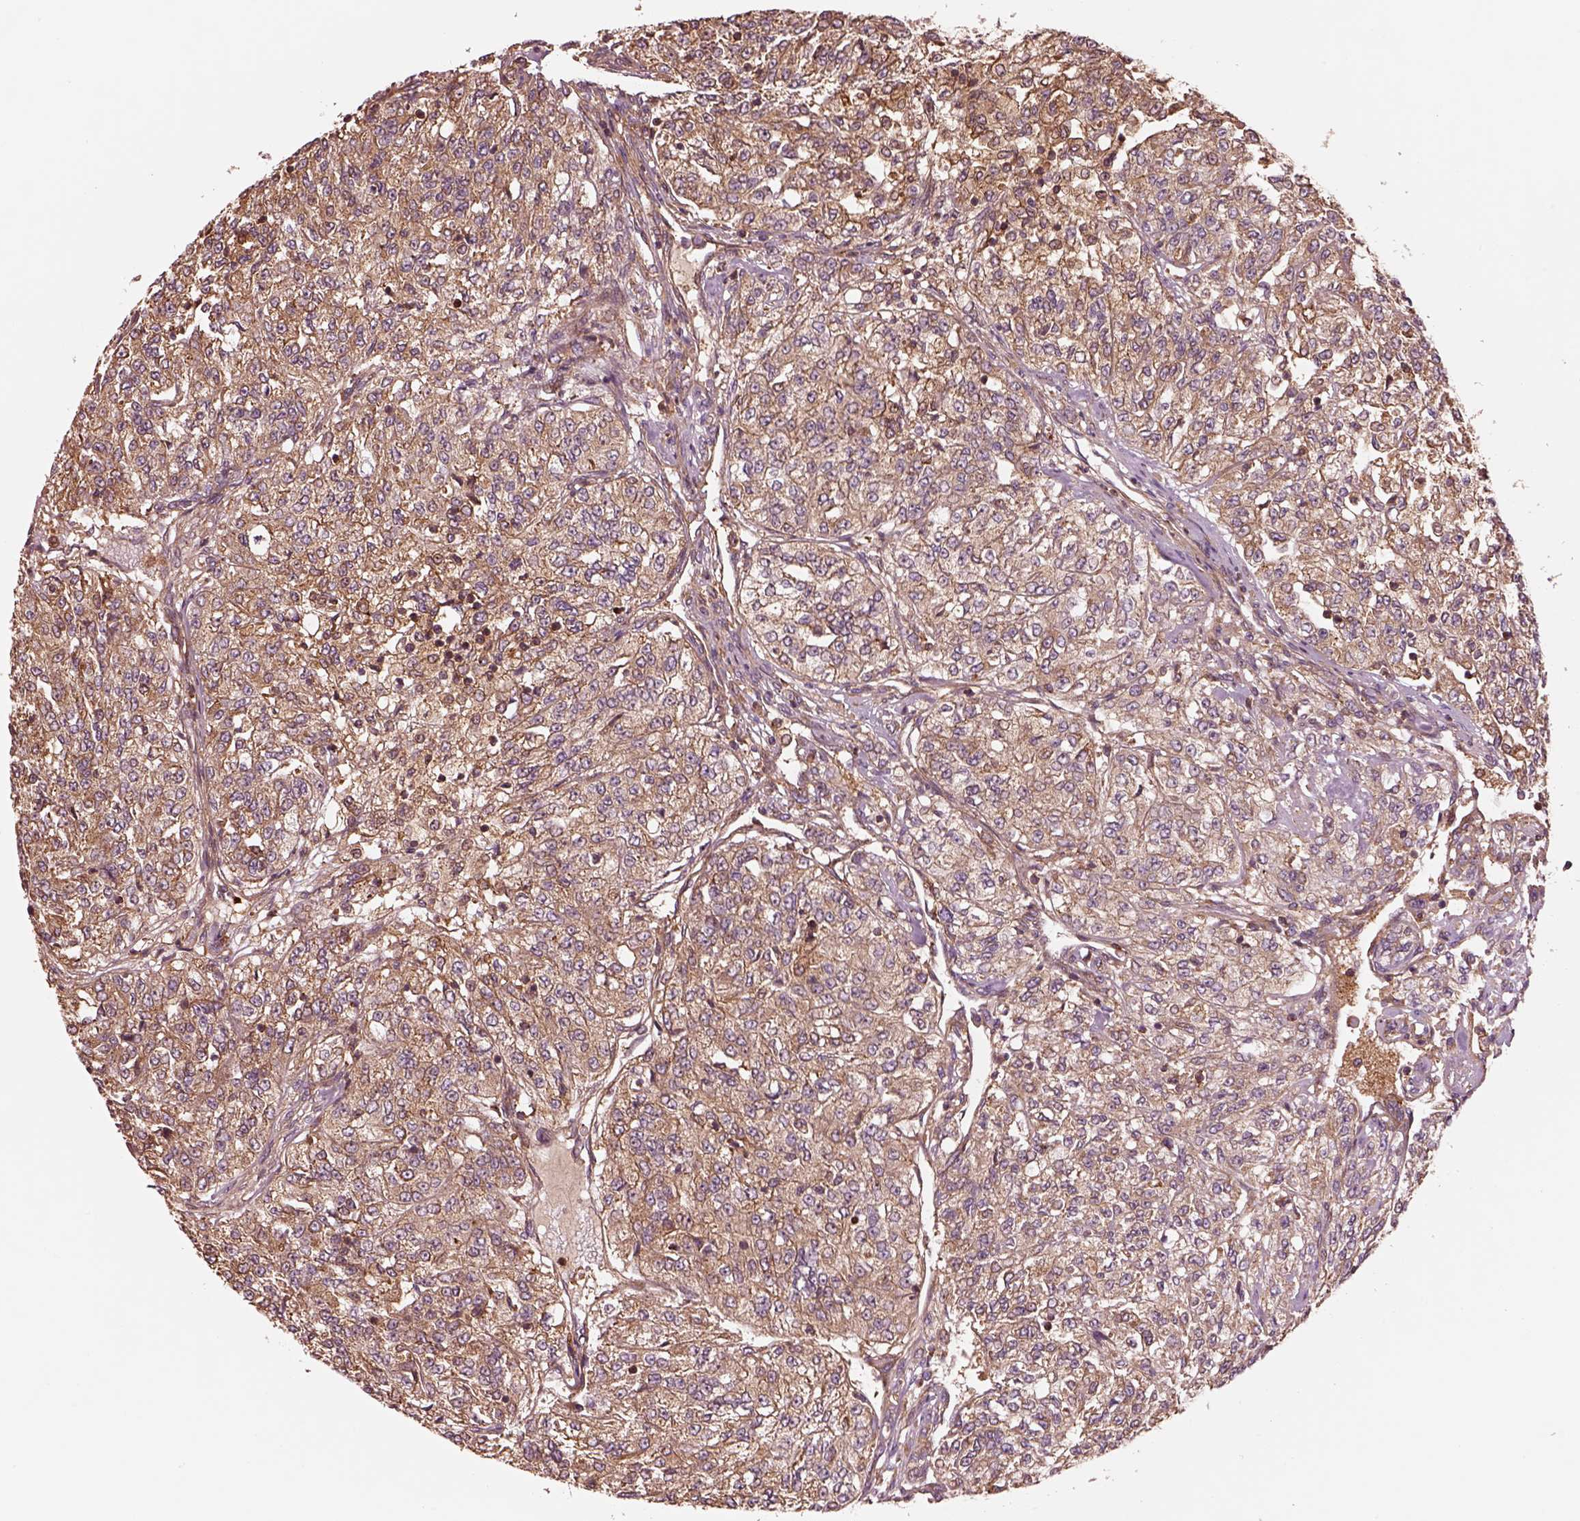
{"staining": {"intensity": "moderate", "quantity": "25%-75%", "location": "cytoplasmic/membranous"}, "tissue": "renal cancer", "cell_type": "Tumor cells", "image_type": "cancer", "snomed": [{"axis": "morphology", "description": "Adenocarcinoma, NOS"}, {"axis": "topography", "description": "Kidney"}], "caption": "Moderate cytoplasmic/membranous expression for a protein is seen in about 25%-75% of tumor cells of renal cancer (adenocarcinoma) using immunohistochemistry (IHC).", "gene": "ASCC2", "patient": {"sex": "female", "age": 63}}